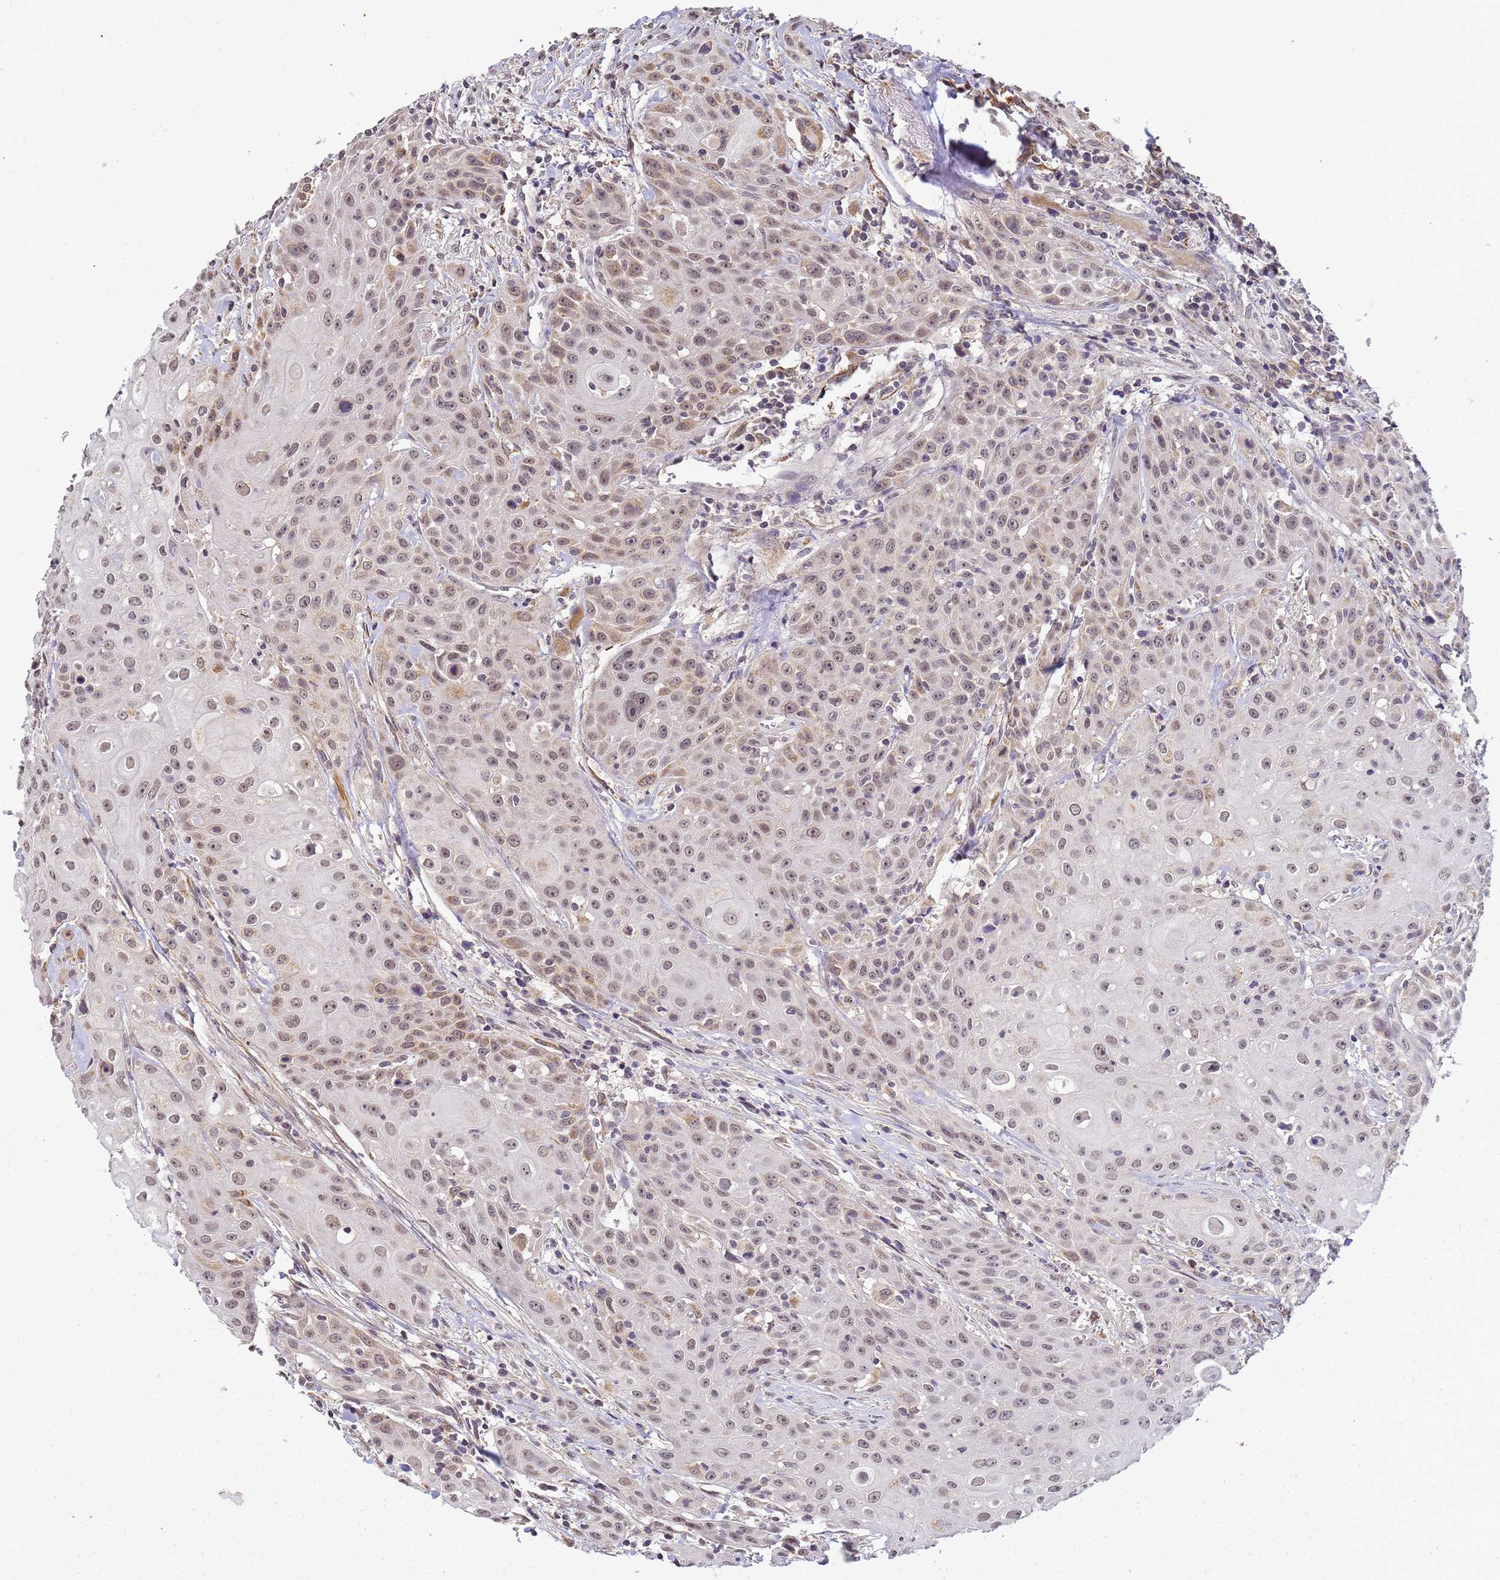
{"staining": {"intensity": "moderate", "quantity": ">75%", "location": "nuclear"}, "tissue": "head and neck cancer", "cell_type": "Tumor cells", "image_type": "cancer", "snomed": [{"axis": "morphology", "description": "Squamous cell carcinoma, NOS"}, {"axis": "topography", "description": "Oral tissue"}, {"axis": "topography", "description": "Head-Neck"}], "caption": "The image exhibits staining of head and neck cancer, revealing moderate nuclear protein positivity (brown color) within tumor cells. (DAB (3,3'-diaminobenzidine) IHC with brightfield microscopy, high magnification).", "gene": "MYL7", "patient": {"sex": "female", "age": 82}}